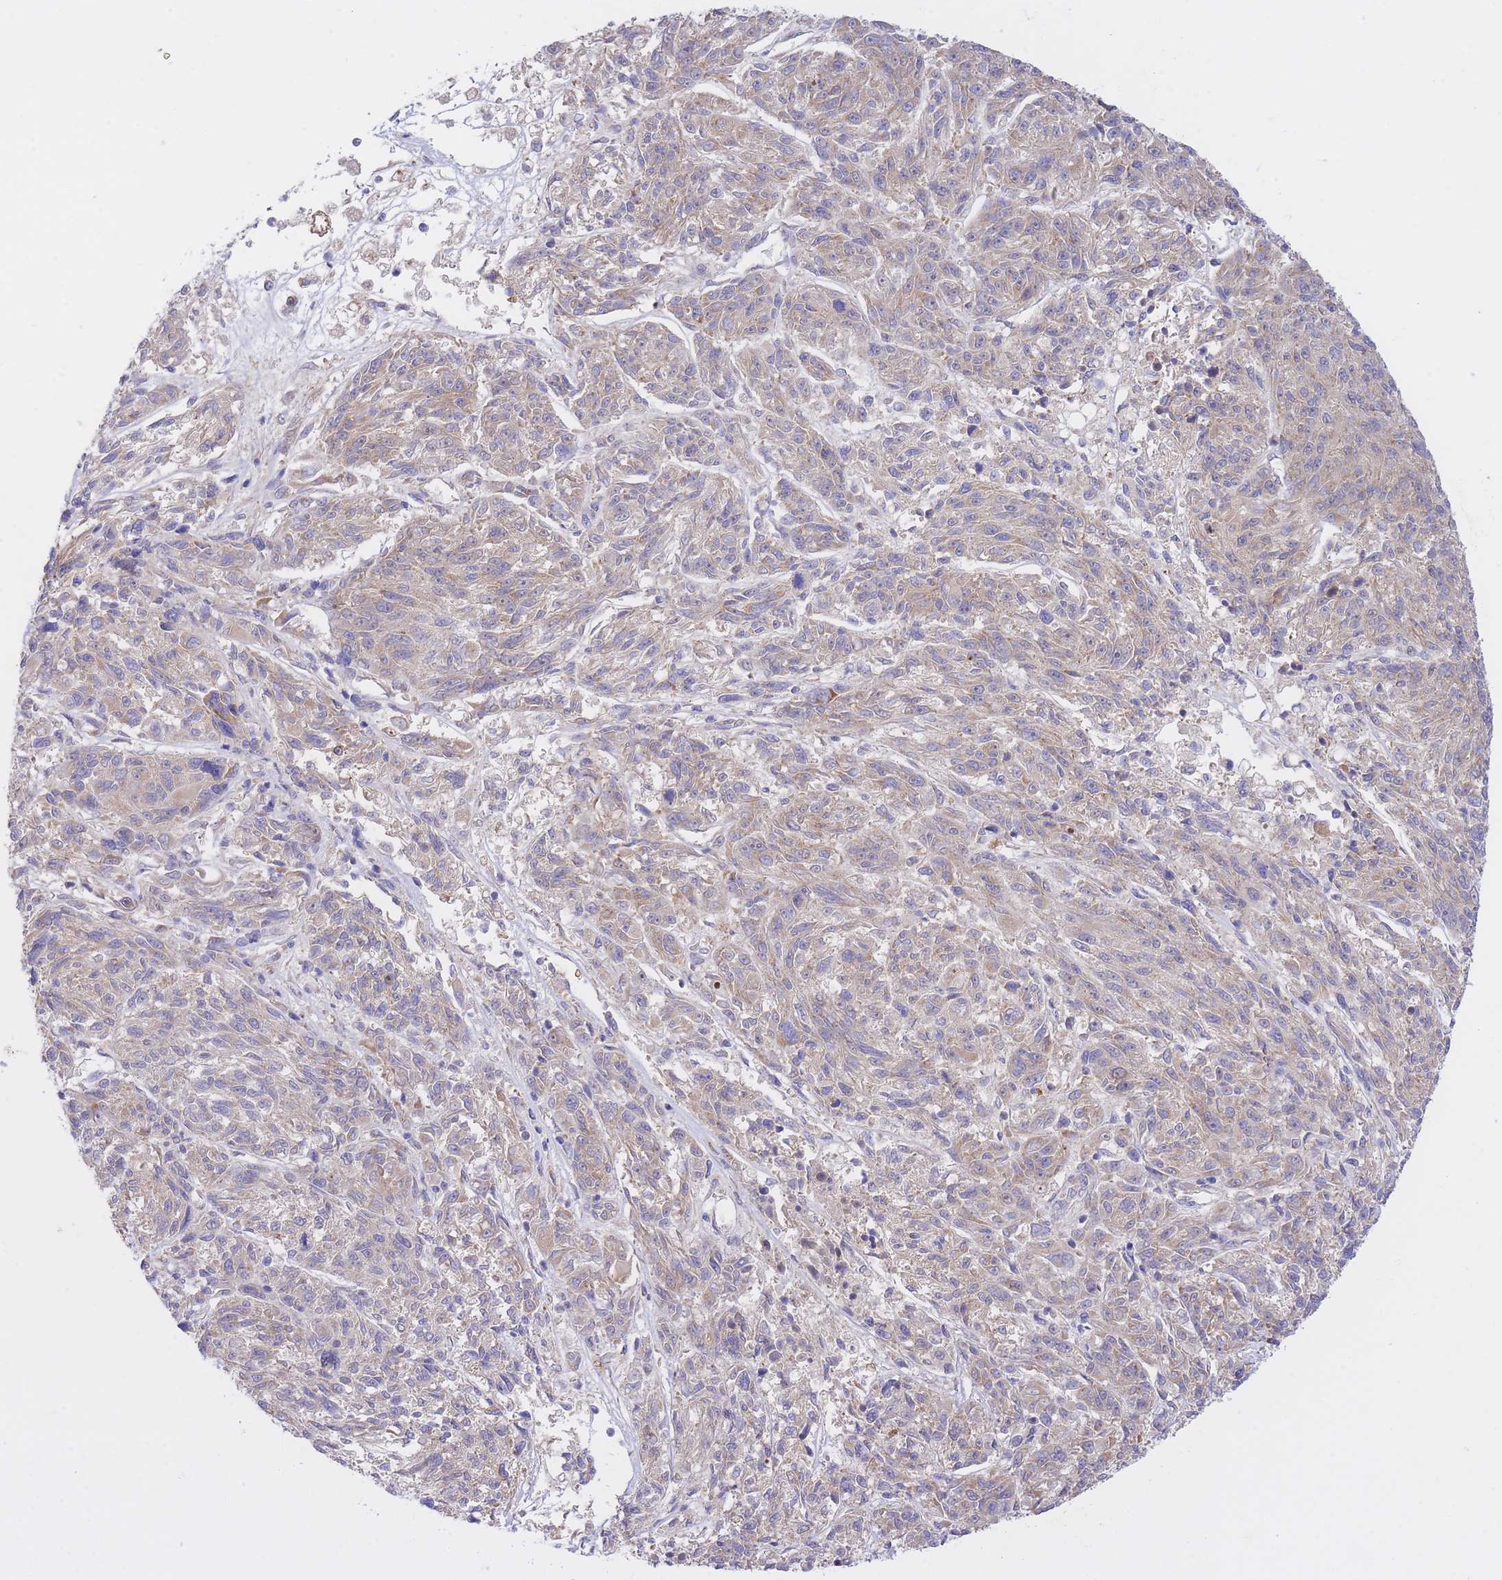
{"staining": {"intensity": "moderate", "quantity": "<25%", "location": "cytoplasmic/membranous"}, "tissue": "melanoma", "cell_type": "Tumor cells", "image_type": "cancer", "snomed": [{"axis": "morphology", "description": "Malignant melanoma, NOS"}, {"axis": "topography", "description": "Skin"}], "caption": "An immunohistochemistry (IHC) image of neoplastic tissue is shown. Protein staining in brown highlights moderate cytoplasmic/membranous positivity in malignant melanoma within tumor cells.", "gene": "CHAC1", "patient": {"sex": "male", "age": 53}}